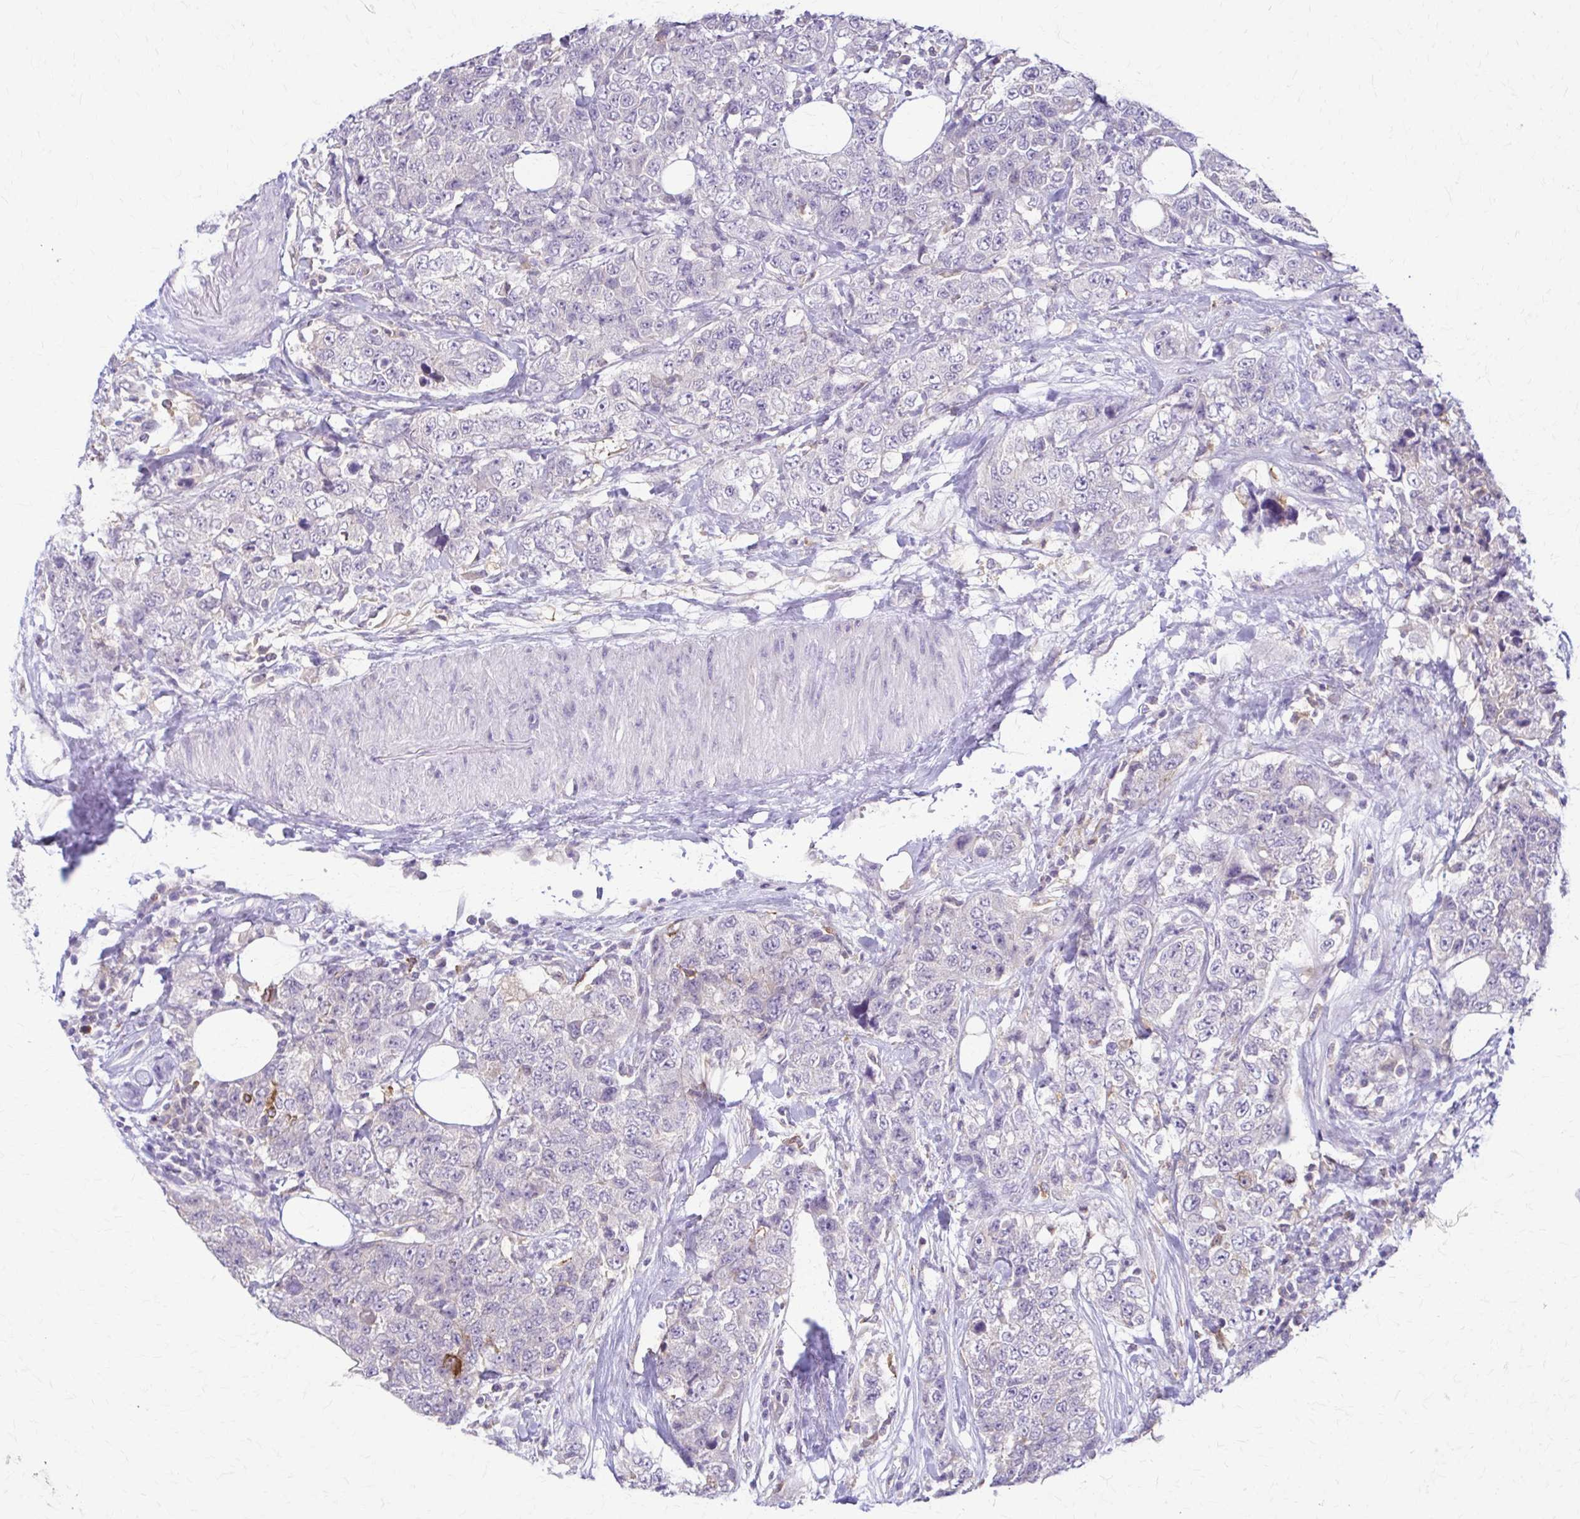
{"staining": {"intensity": "negative", "quantity": "none", "location": "none"}, "tissue": "urothelial cancer", "cell_type": "Tumor cells", "image_type": "cancer", "snomed": [{"axis": "morphology", "description": "Urothelial carcinoma, High grade"}, {"axis": "topography", "description": "Urinary bladder"}], "caption": "A photomicrograph of urothelial carcinoma (high-grade) stained for a protein demonstrates no brown staining in tumor cells.", "gene": "PIK3AP1", "patient": {"sex": "female", "age": 78}}